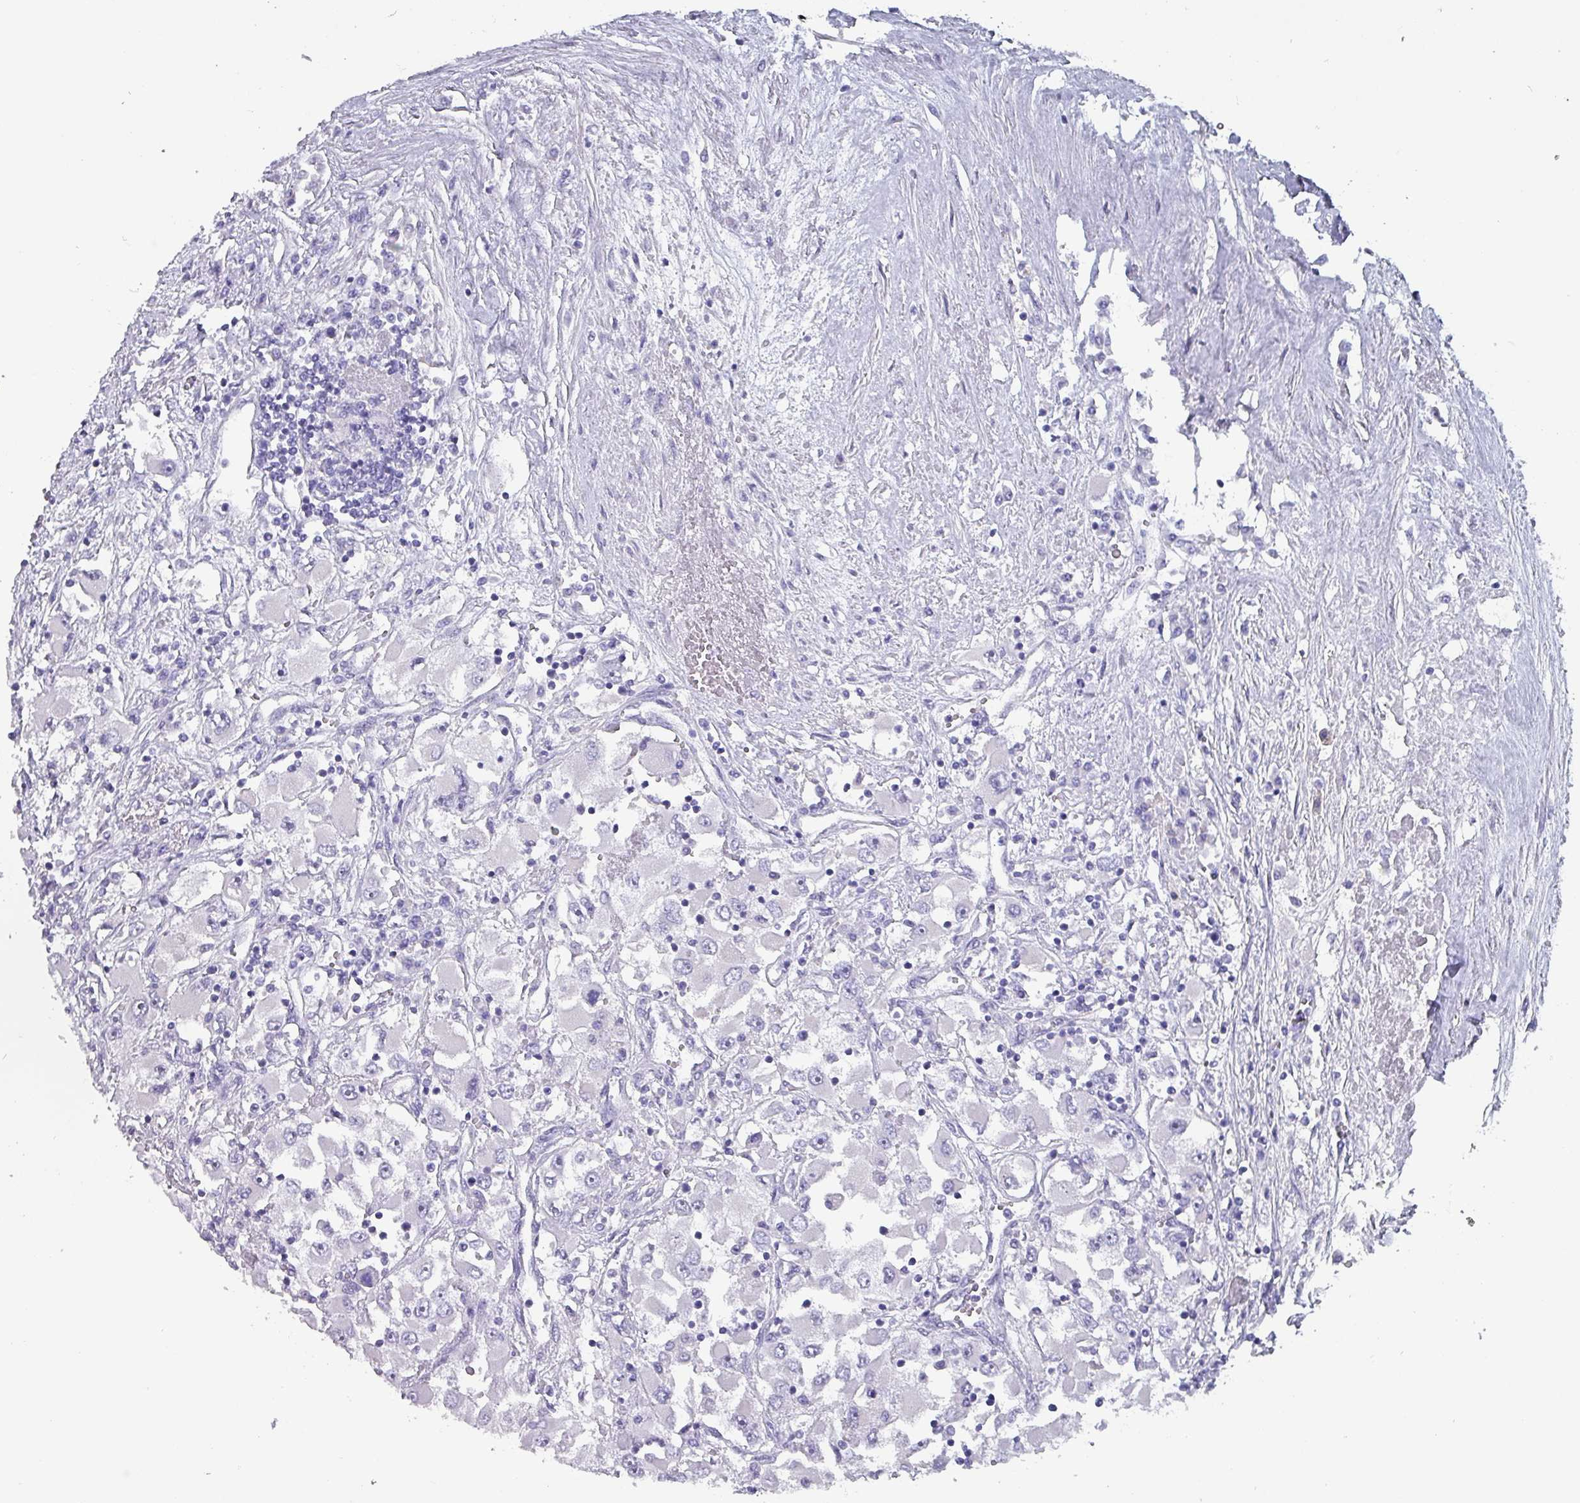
{"staining": {"intensity": "negative", "quantity": "none", "location": "none"}, "tissue": "renal cancer", "cell_type": "Tumor cells", "image_type": "cancer", "snomed": [{"axis": "morphology", "description": "Adenocarcinoma, NOS"}, {"axis": "topography", "description": "Kidney"}], "caption": "The IHC histopathology image has no significant staining in tumor cells of adenocarcinoma (renal) tissue.", "gene": "INS-IGF2", "patient": {"sex": "female", "age": 52}}